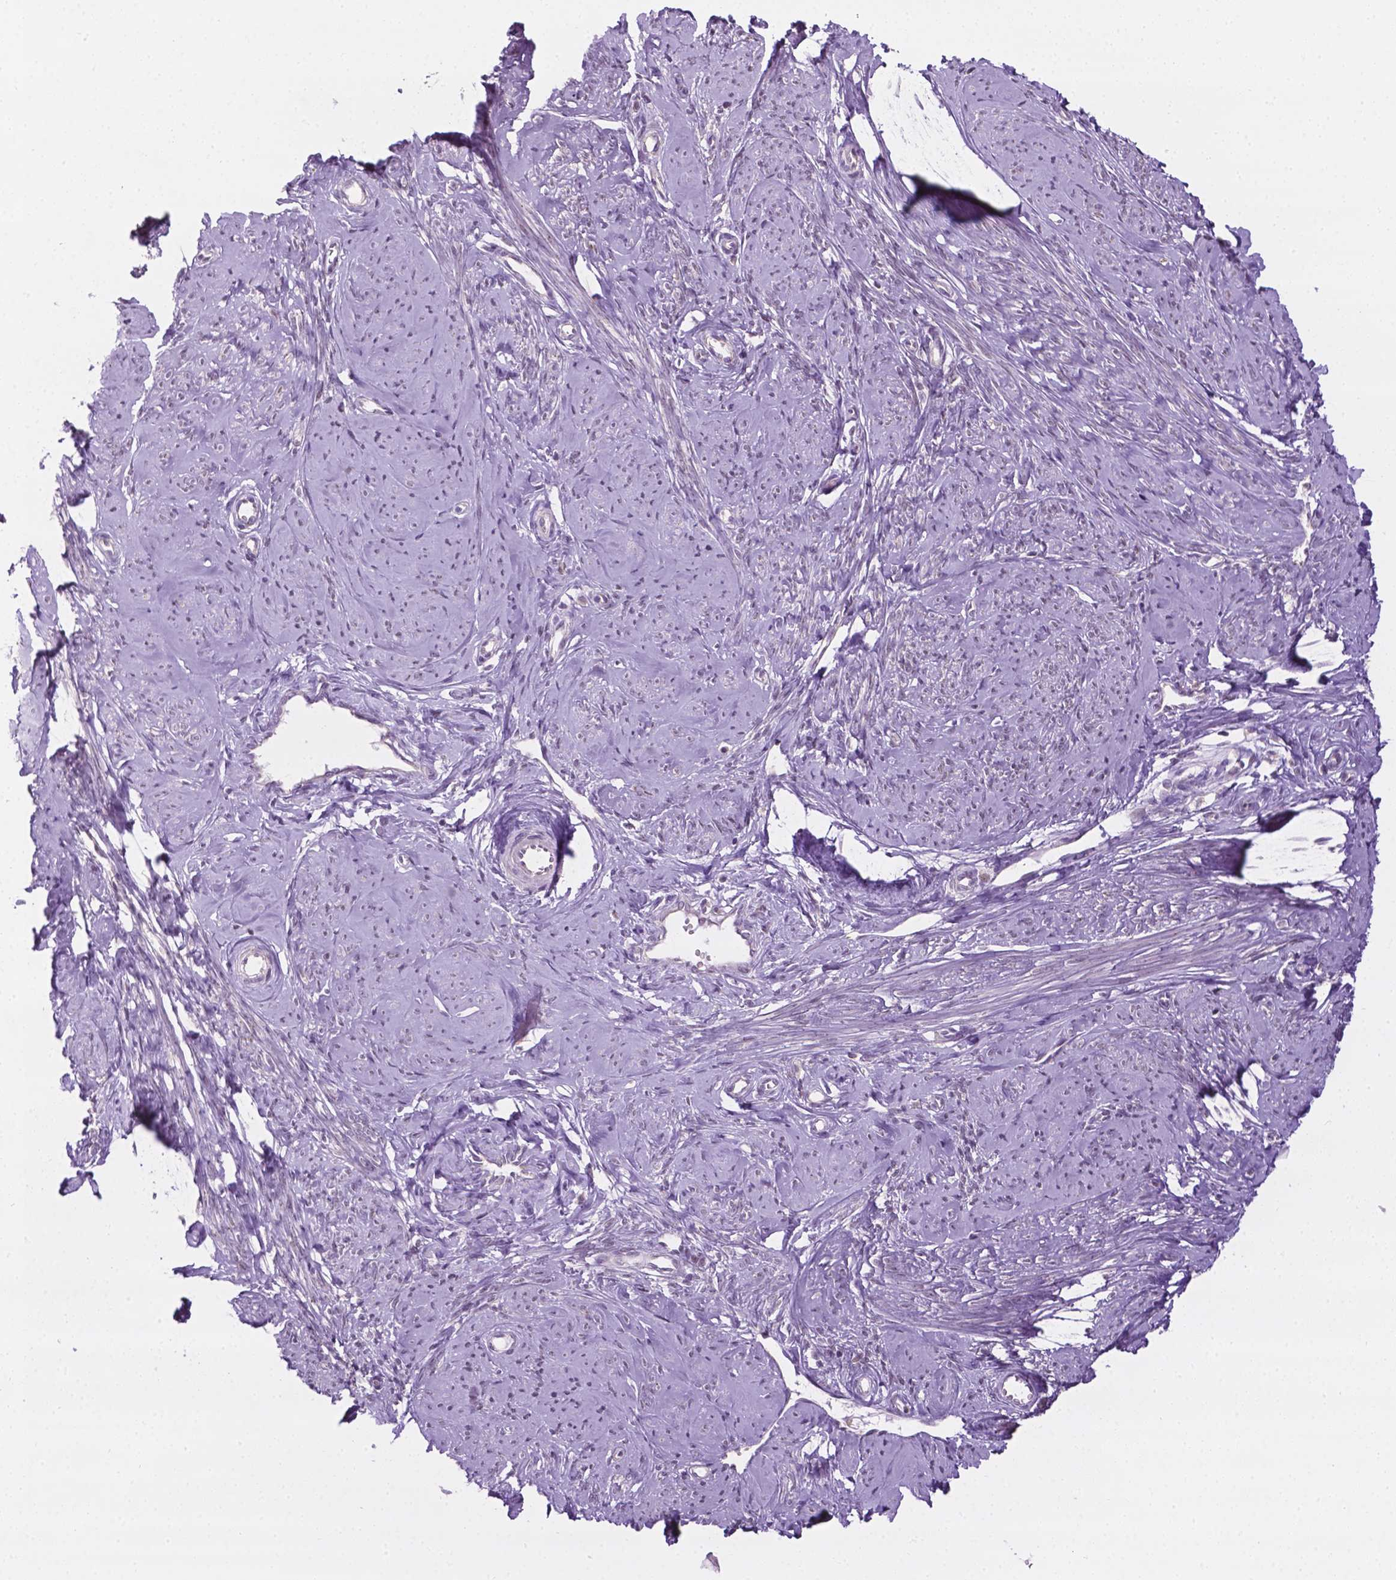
{"staining": {"intensity": "negative", "quantity": "none", "location": "none"}, "tissue": "smooth muscle", "cell_type": "Smooth muscle cells", "image_type": "normal", "snomed": [{"axis": "morphology", "description": "Normal tissue, NOS"}, {"axis": "topography", "description": "Smooth muscle"}], "caption": "Immunohistochemistry histopathology image of benign smooth muscle: smooth muscle stained with DAB (3,3'-diaminobenzidine) reveals no significant protein positivity in smooth muscle cells.", "gene": "DENND4A", "patient": {"sex": "female", "age": 48}}